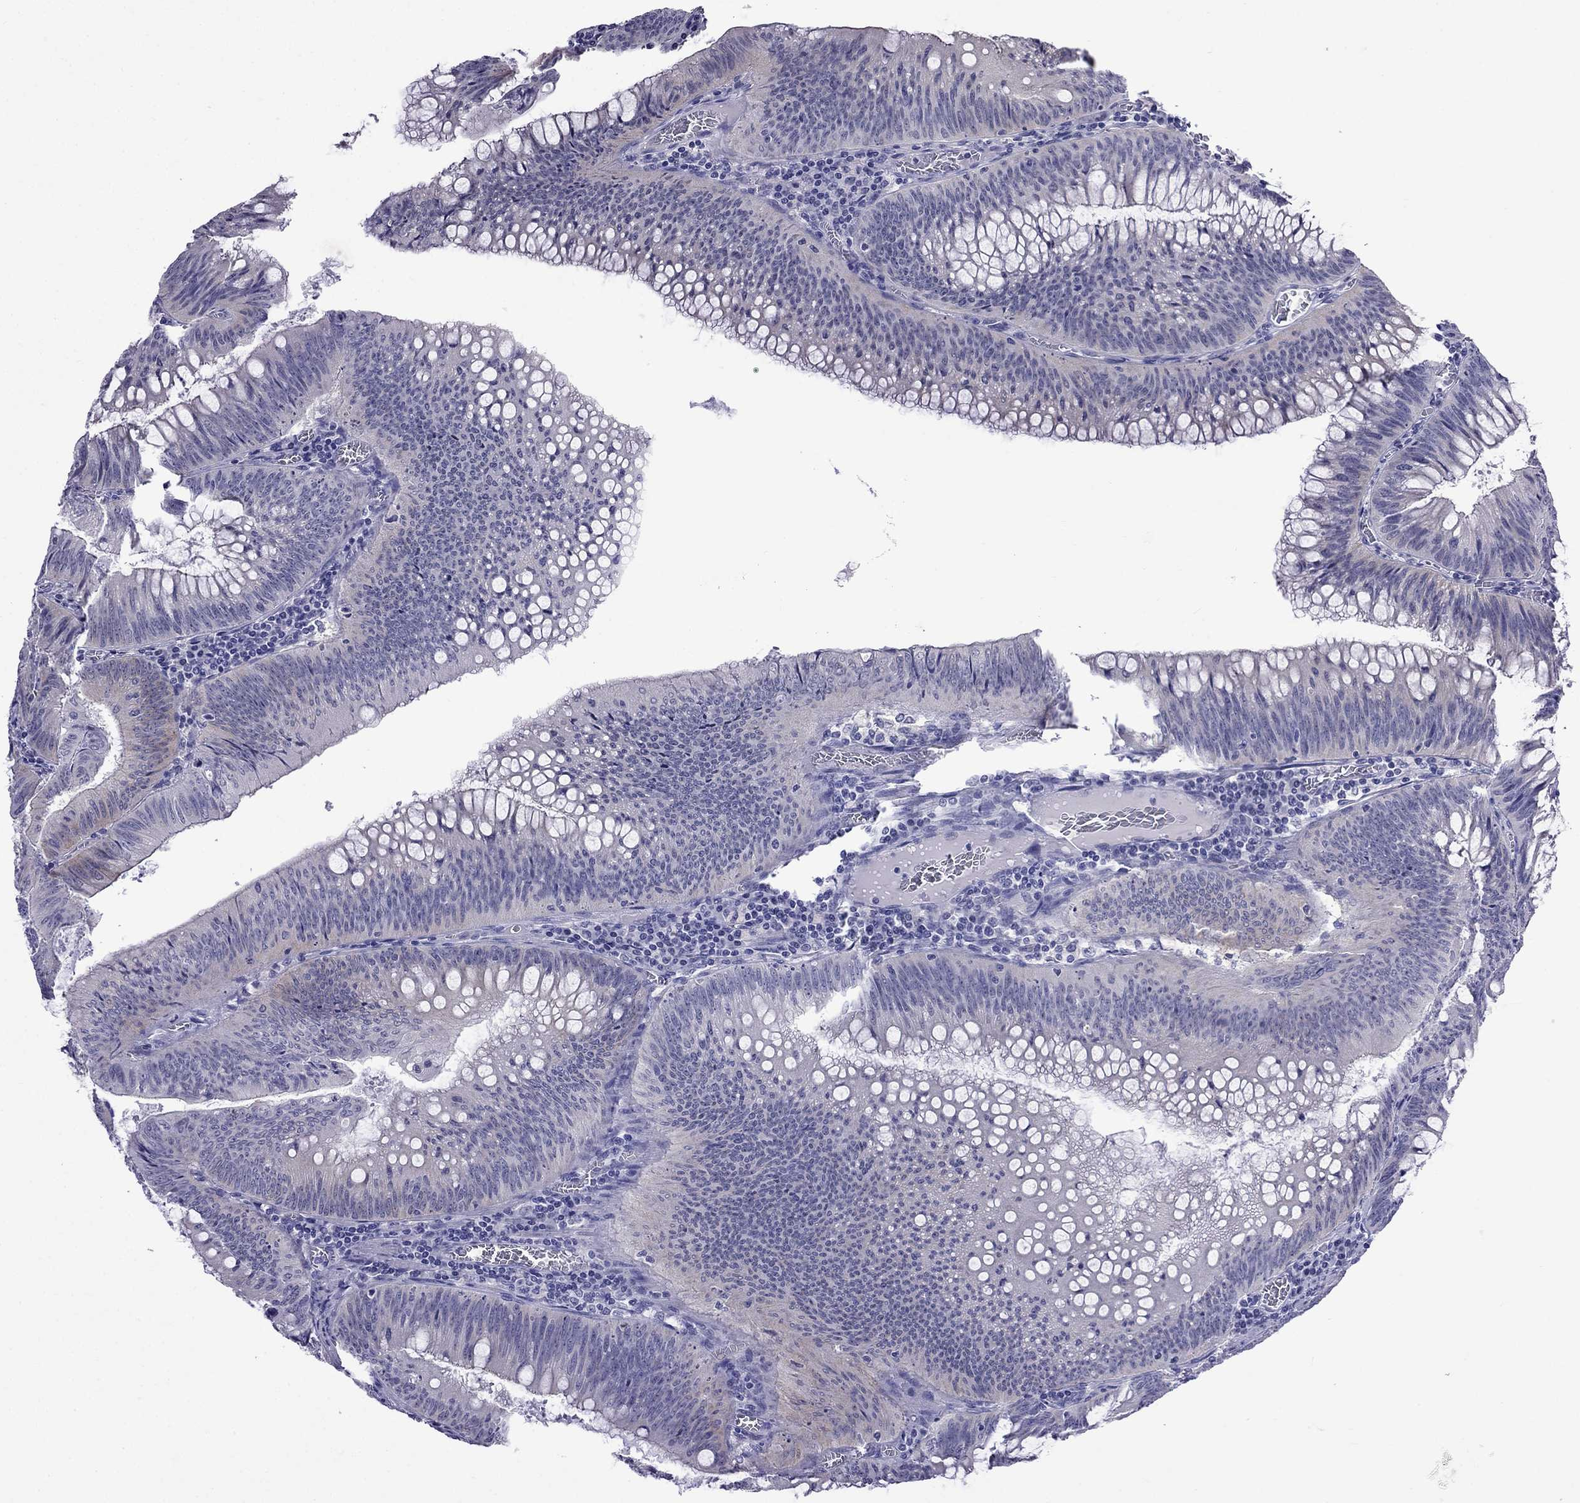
{"staining": {"intensity": "negative", "quantity": "none", "location": "none"}, "tissue": "colorectal cancer", "cell_type": "Tumor cells", "image_type": "cancer", "snomed": [{"axis": "morphology", "description": "Adenocarcinoma, NOS"}, {"axis": "topography", "description": "Rectum"}], "caption": "The photomicrograph reveals no significant positivity in tumor cells of colorectal cancer (adenocarcinoma). Nuclei are stained in blue.", "gene": "MGP", "patient": {"sex": "female", "age": 72}}